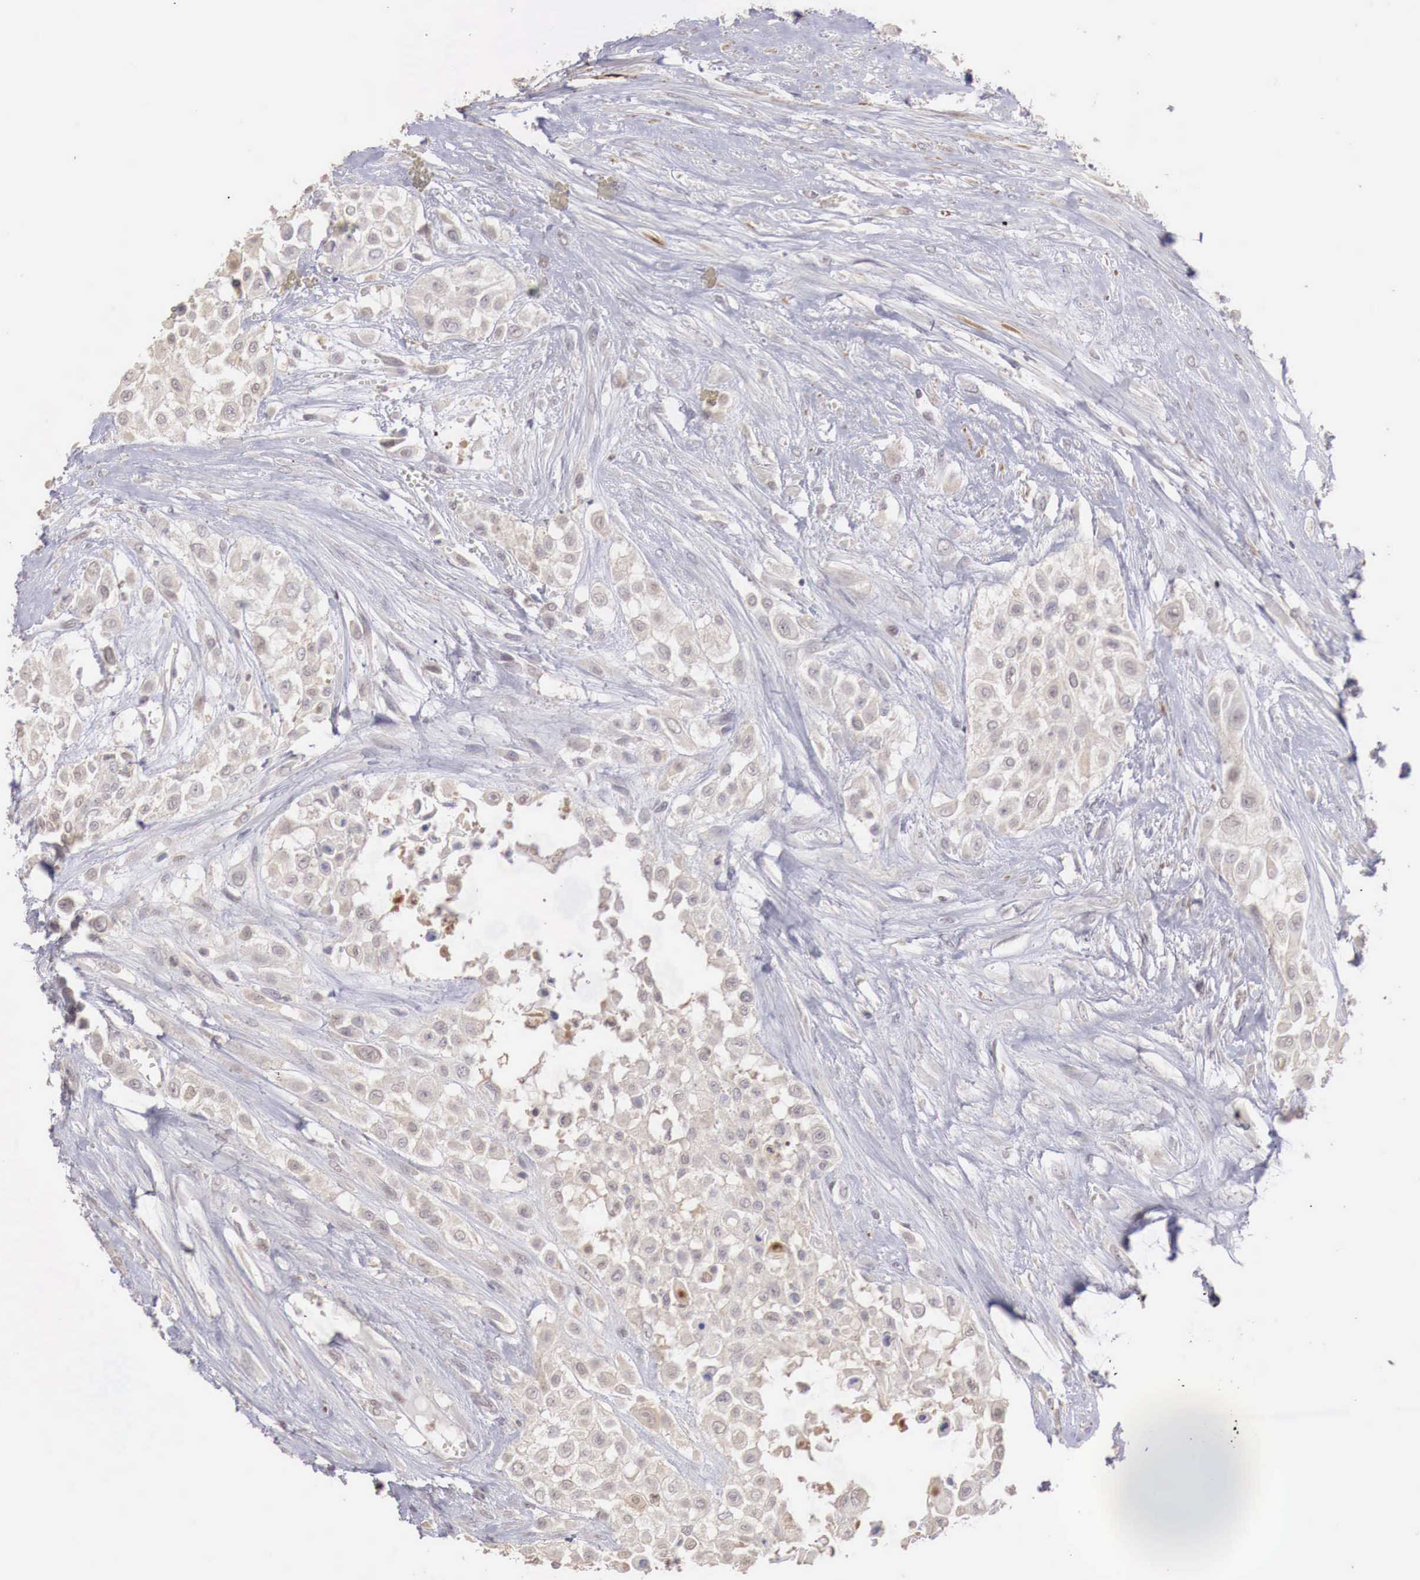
{"staining": {"intensity": "weak", "quantity": ">75%", "location": "cytoplasmic/membranous"}, "tissue": "urothelial cancer", "cell_type": "Tumor cells", "image_type": "cancer", "snomed": [{"axis": "morphology", "description": "Urothelial carcinoma, High grade"}, {"axis": "topography", "description": "Urinary bladder"}], "caption": "Immunohistochemistry of urothelial cancer exhibits low levels of weak cytoplasmic/membranous staining in about >75% of tumor cells.", "gene": "TBC1D9", "patient": {"sex": "male", "age": 57}}